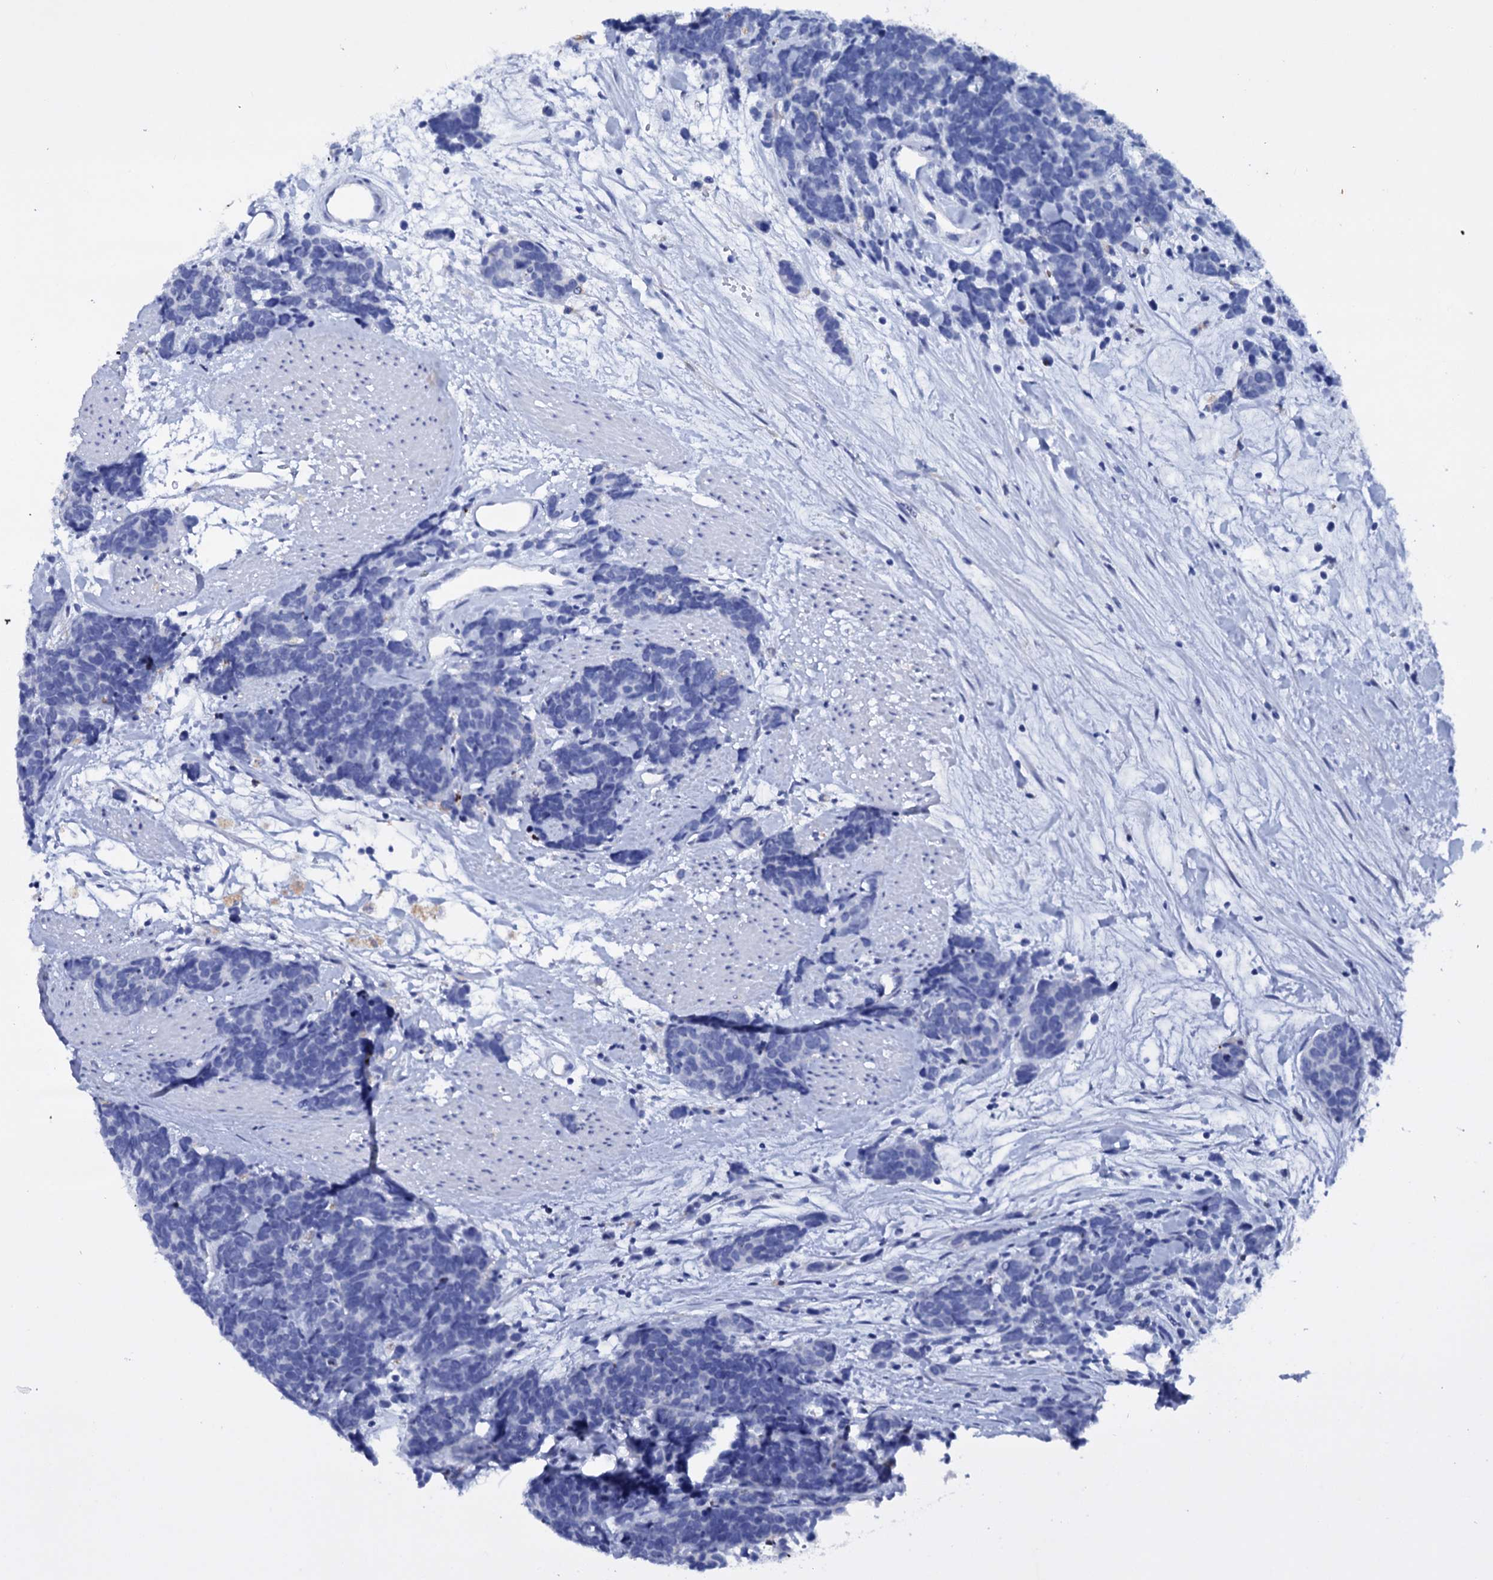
{"staining": {"intensity": "negative", "quantity": "none", "location": "none"}, "tissue": "carcinoid", "cell_type": "Tumor cells", "image_type": "cancer", "snomed": [{"axis": "morphology", "description": "Carcinoma, NOS"}, {"axis": "morphology", "description": "Carcinoid, malignant, NOS"}, {"axis": "topography", "description": "Urinary bladder"}], "caption": "An immunohistochemistry (IHC) image of carcinoid (malignant) is shown. There is no staining in tumor cells of carcinoid (malignant). (DAB (3,3'-diaminobenzidine) immunohistochemistry (IHC) visualized using brightfield microscopy, high magnification).", "gene": "ITPRID2", "patient": {"sex": "male", "age": 57}}